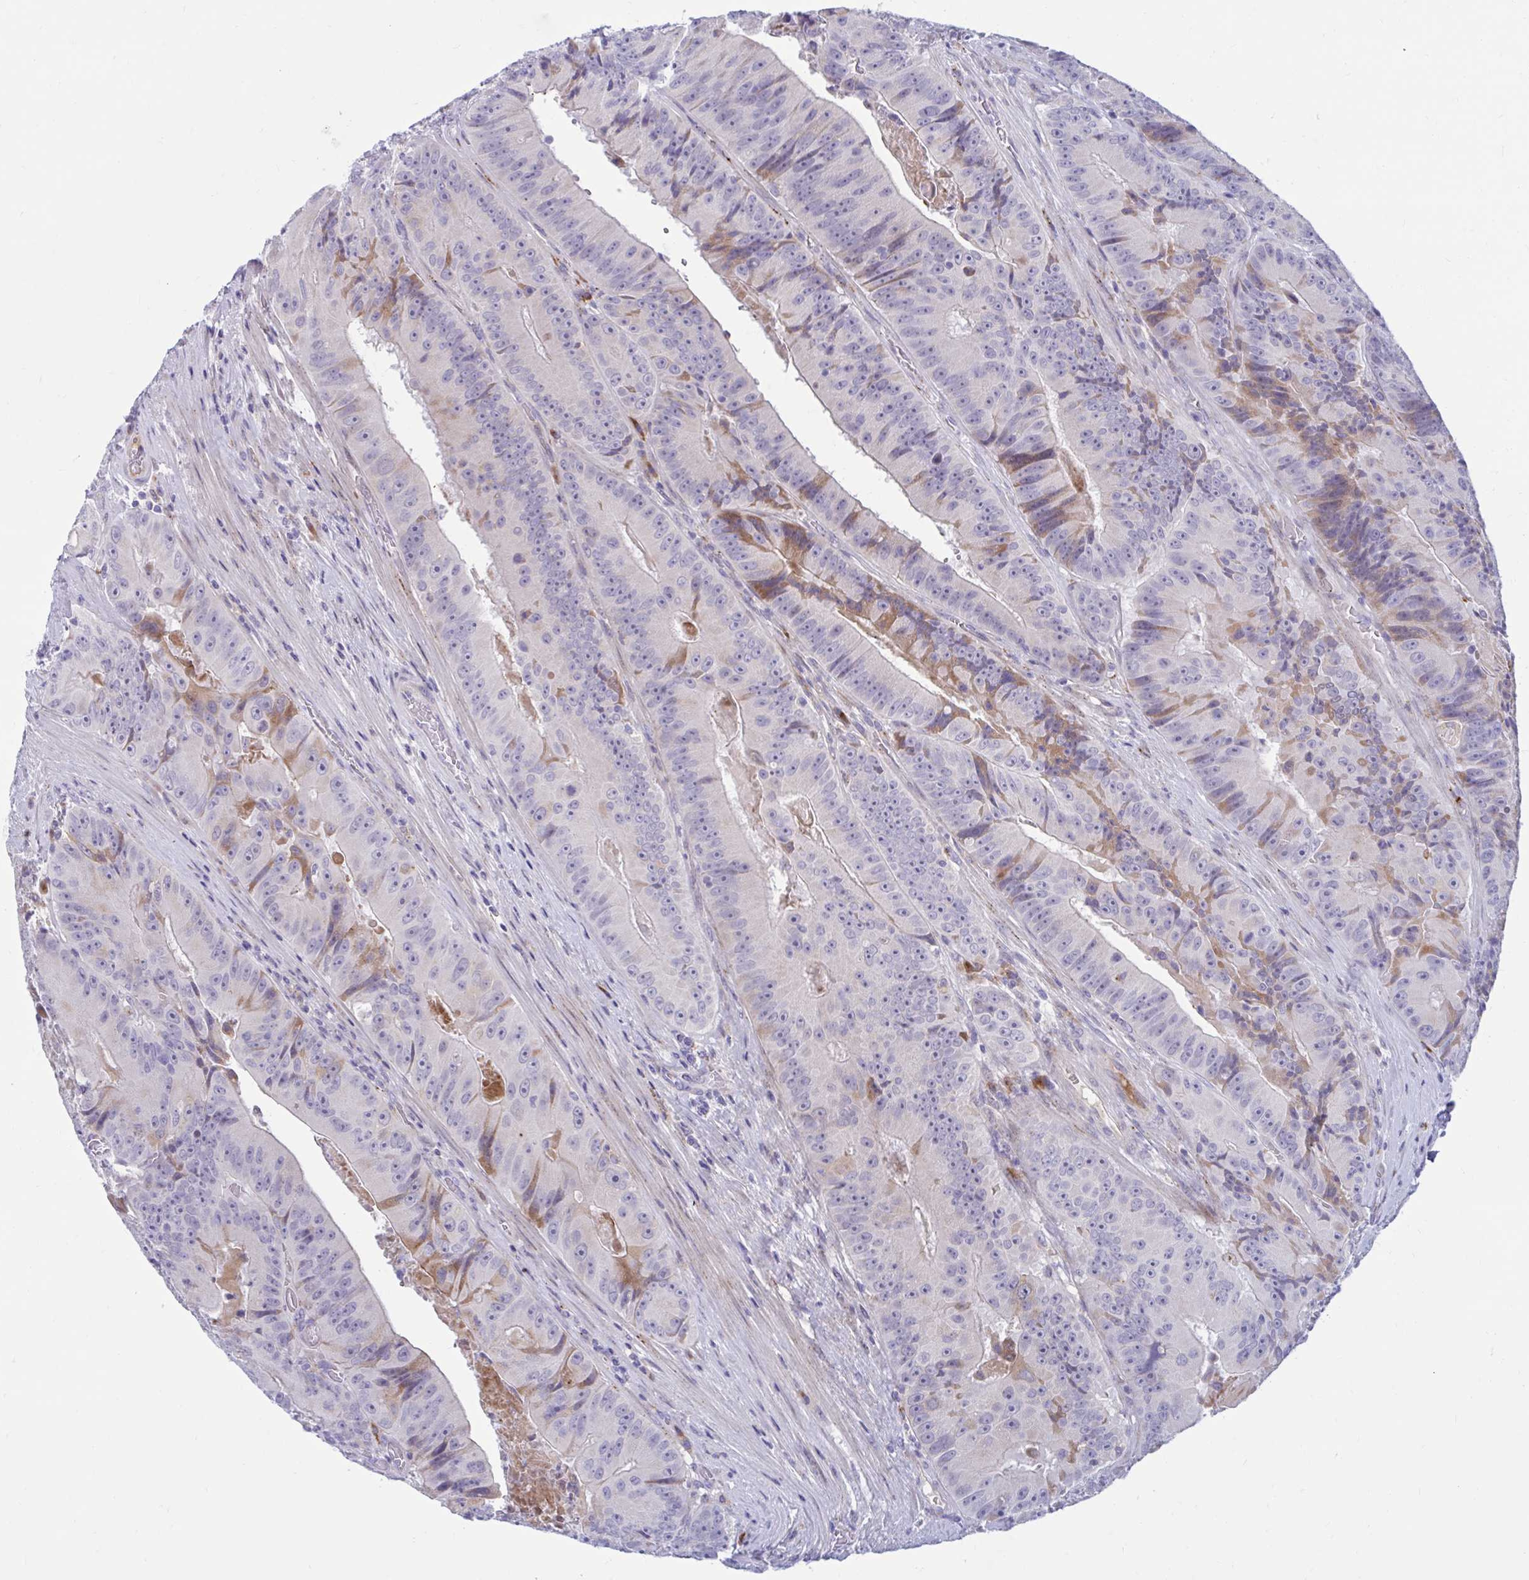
{"staining": {"intensity": "moderate", "quantity": "<25%", "location": "cytoplasmic/membranous"}, "tissue": "colorectal cancer", "cell_type": "Tumor cells", "image_type": "cancer", "snomed": [{"axis": "morphology", "description": "Adenocarcinoma, NOS"}, {"axis": "topography", "description": "Colon"}], "caption": "Colorectal cancer stained with DAB IHC demonstrates low levels of moderate cytoplasmic/membranous expression in about <25% of tumor cells.", "gene": "FAM219B", "patient": {"sex": "female", "age": 86}}